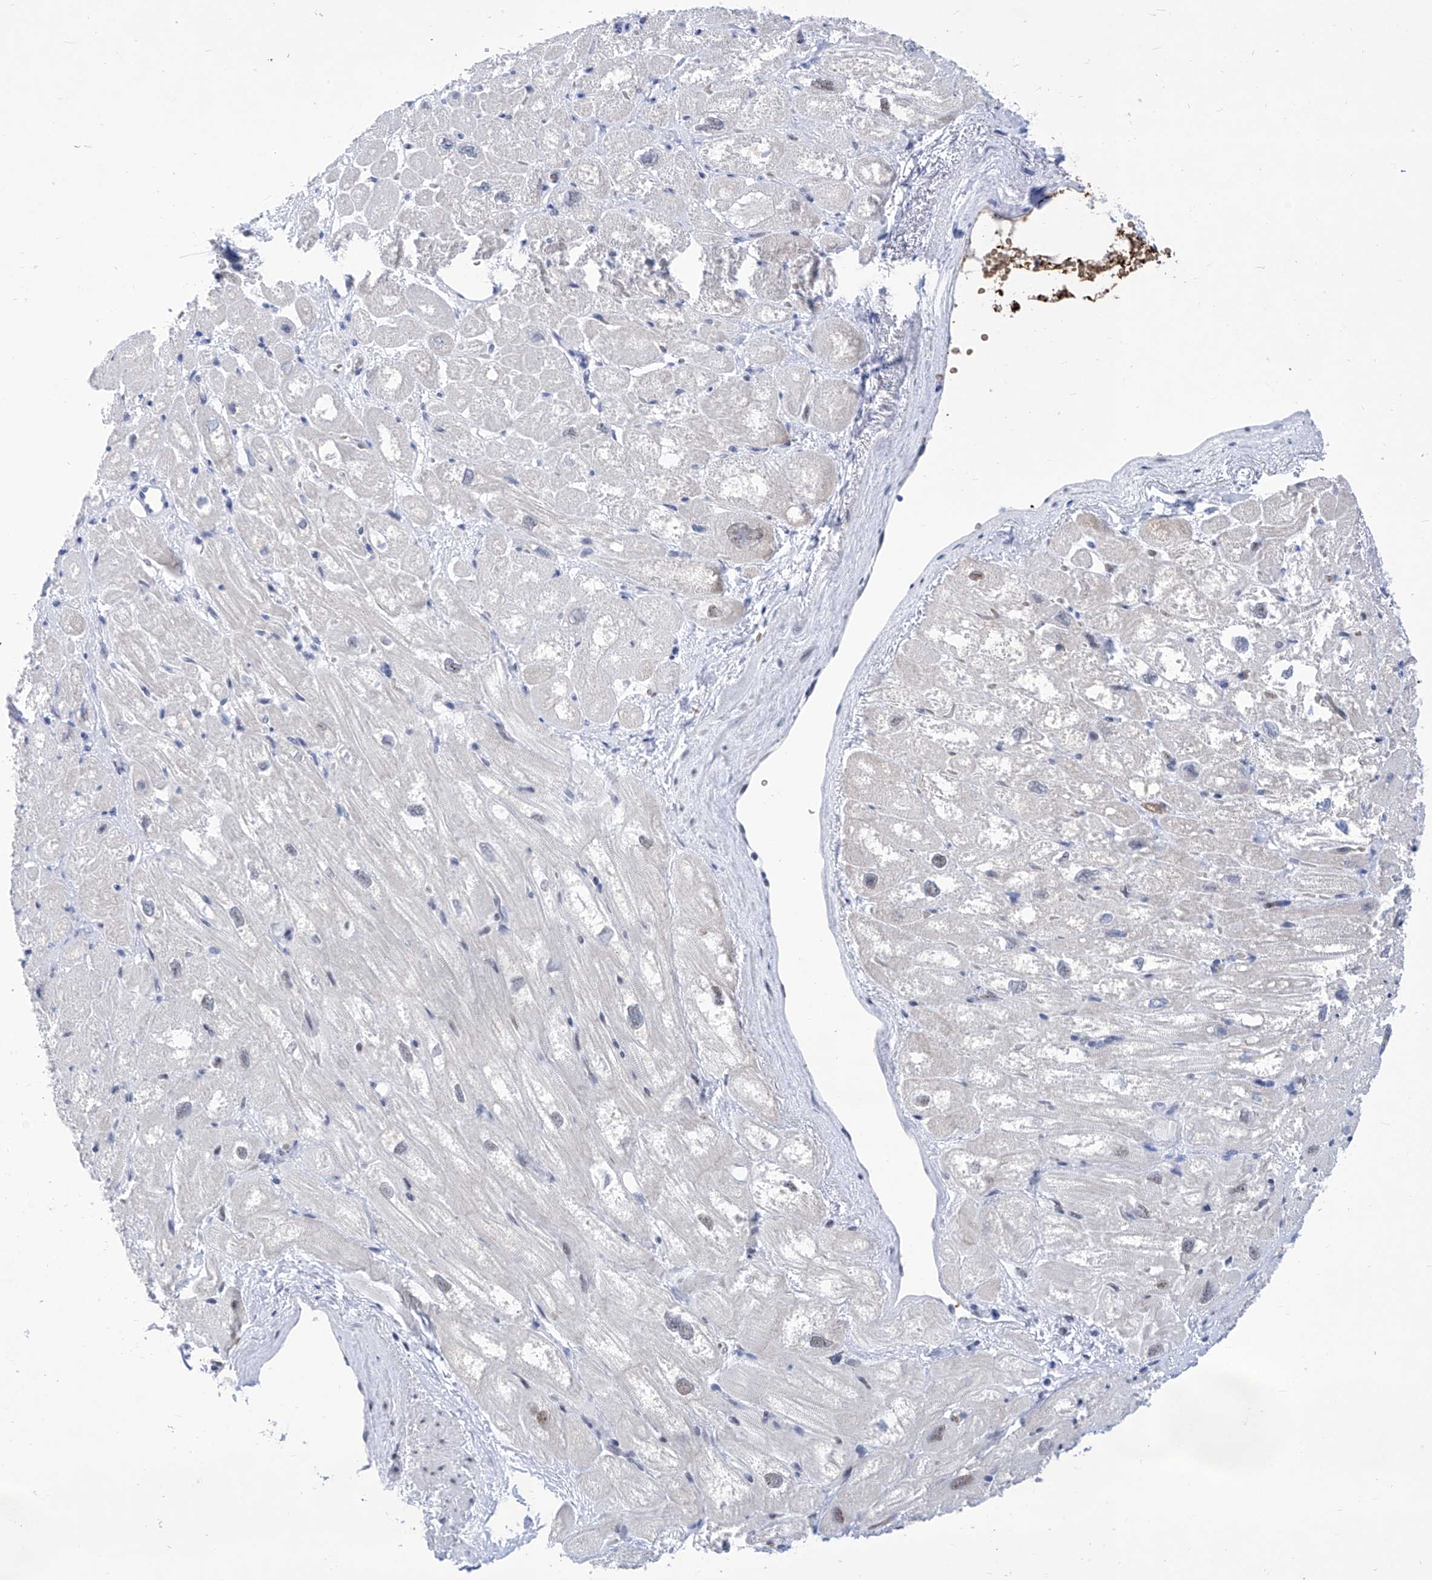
{"staining": {"intensity": "negative", "quantity": "none", "location": "none"}, "tissue": "heart muscle", "cell_type": "Cardiomyocytes", "image_type": "normal", "snomed": [{"axis": "morphology", "description": "Normal tissue, NOS"}, {"axis": "topography", "description": "Heart"}], "caption": "An image of heart muscle stained for a protein reveals no brown staining in cardiomyocytes. Brightfield microscopy of IHC stained with DAB (3,3'-diaminobenzidine) (brown) and hematoxylin (blue), captured at high magnification.", "gene": "SART1", "patient": {"sex": "male", "age": 50}}